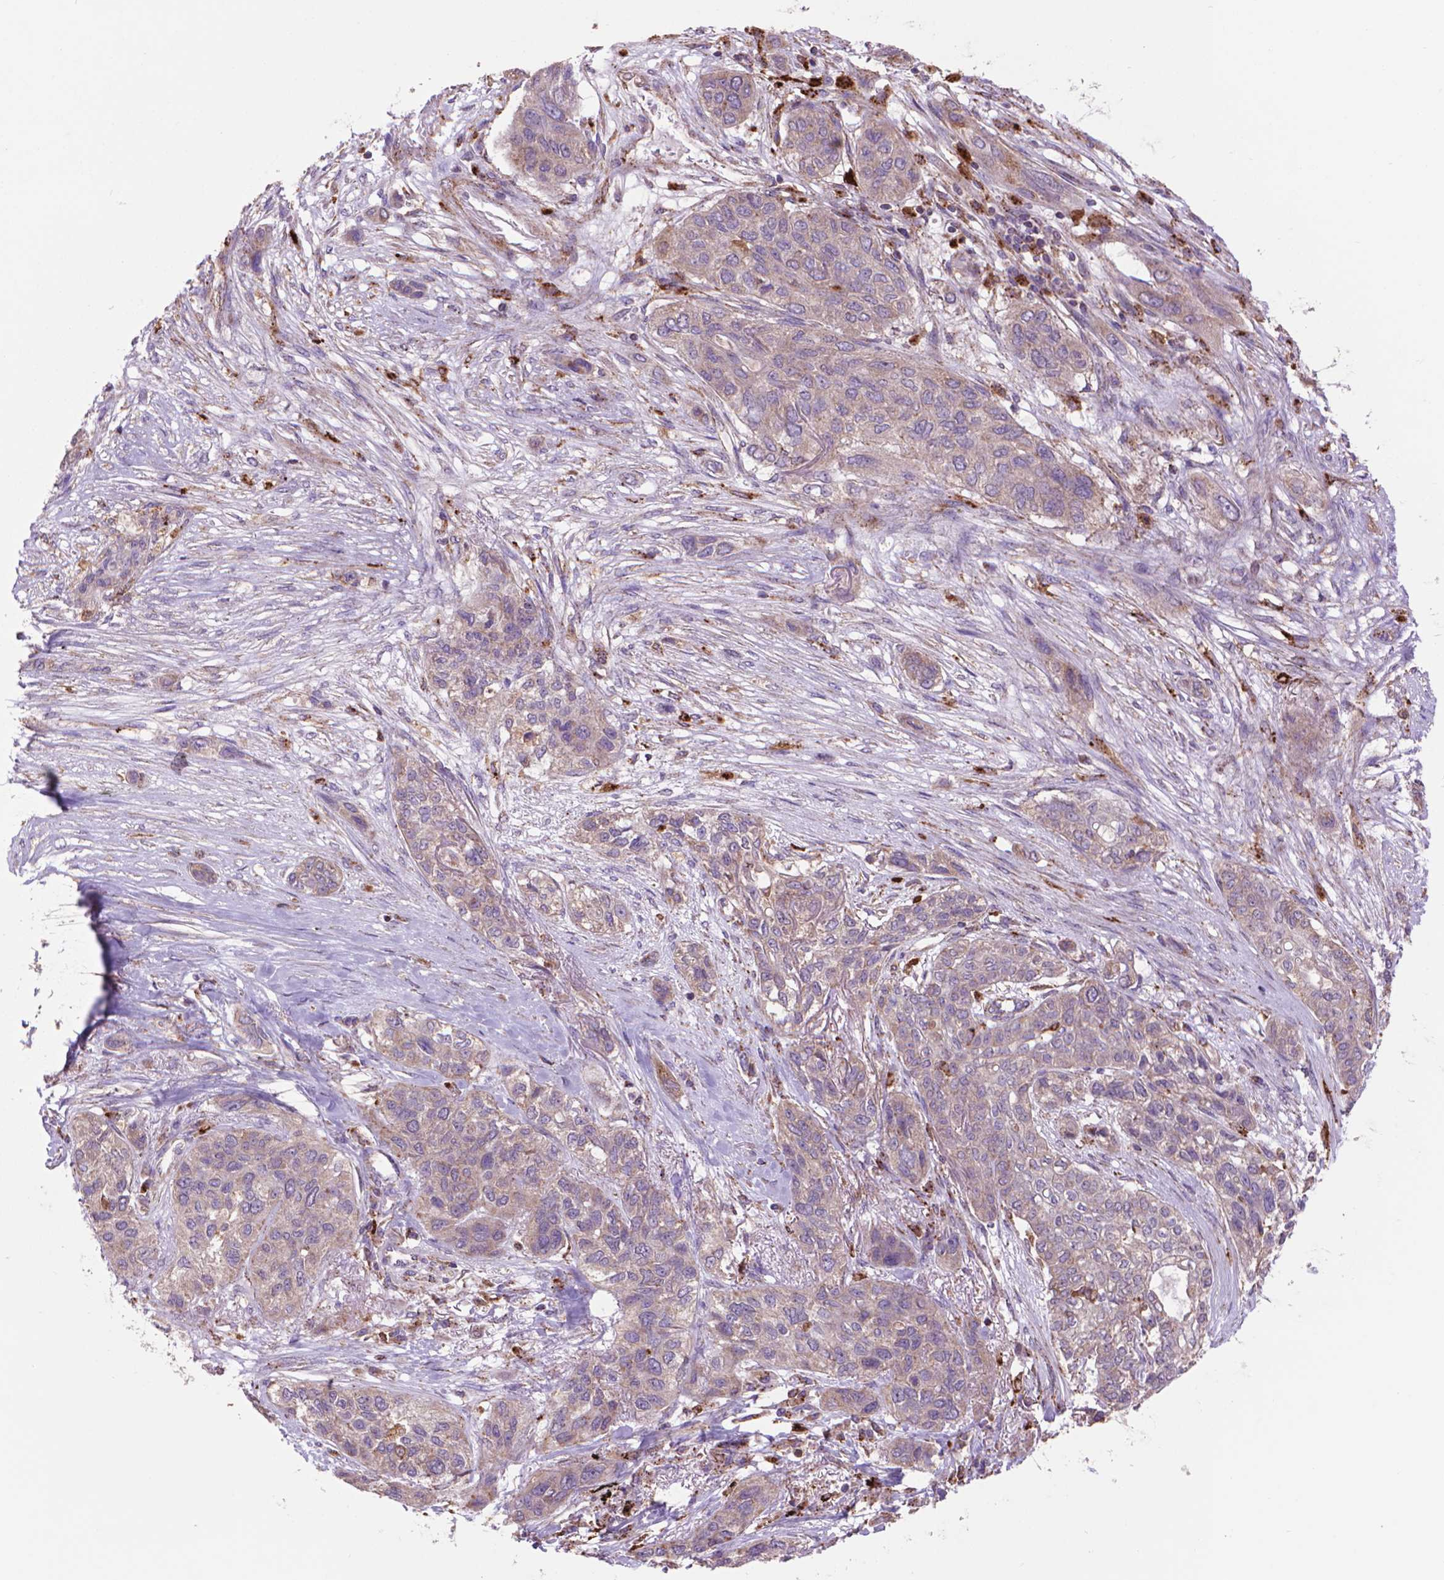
{"staining": {"intensity": "weak", "quantity": ">75%", "location": "cytoplasmic/membranous"}, "tissue": "lung cancer", "cell_type": "Tumor cells", "image_type": "cancer", "snomed": [{"axis": "morphology", "description": "Squamous cell carcinoma, NOS"}, {"axis": "topography", "description": "Lung"}], "caption": "Lung squamous cell carcinoma was stained to show a protein in brown. There is low levels of weak cytoplasmic/membranous staining in about >75% of tumor cells. Nuclei are stained in blue.", "gene": "GLB1", "patient": {"sex": "female", "age": 70}}